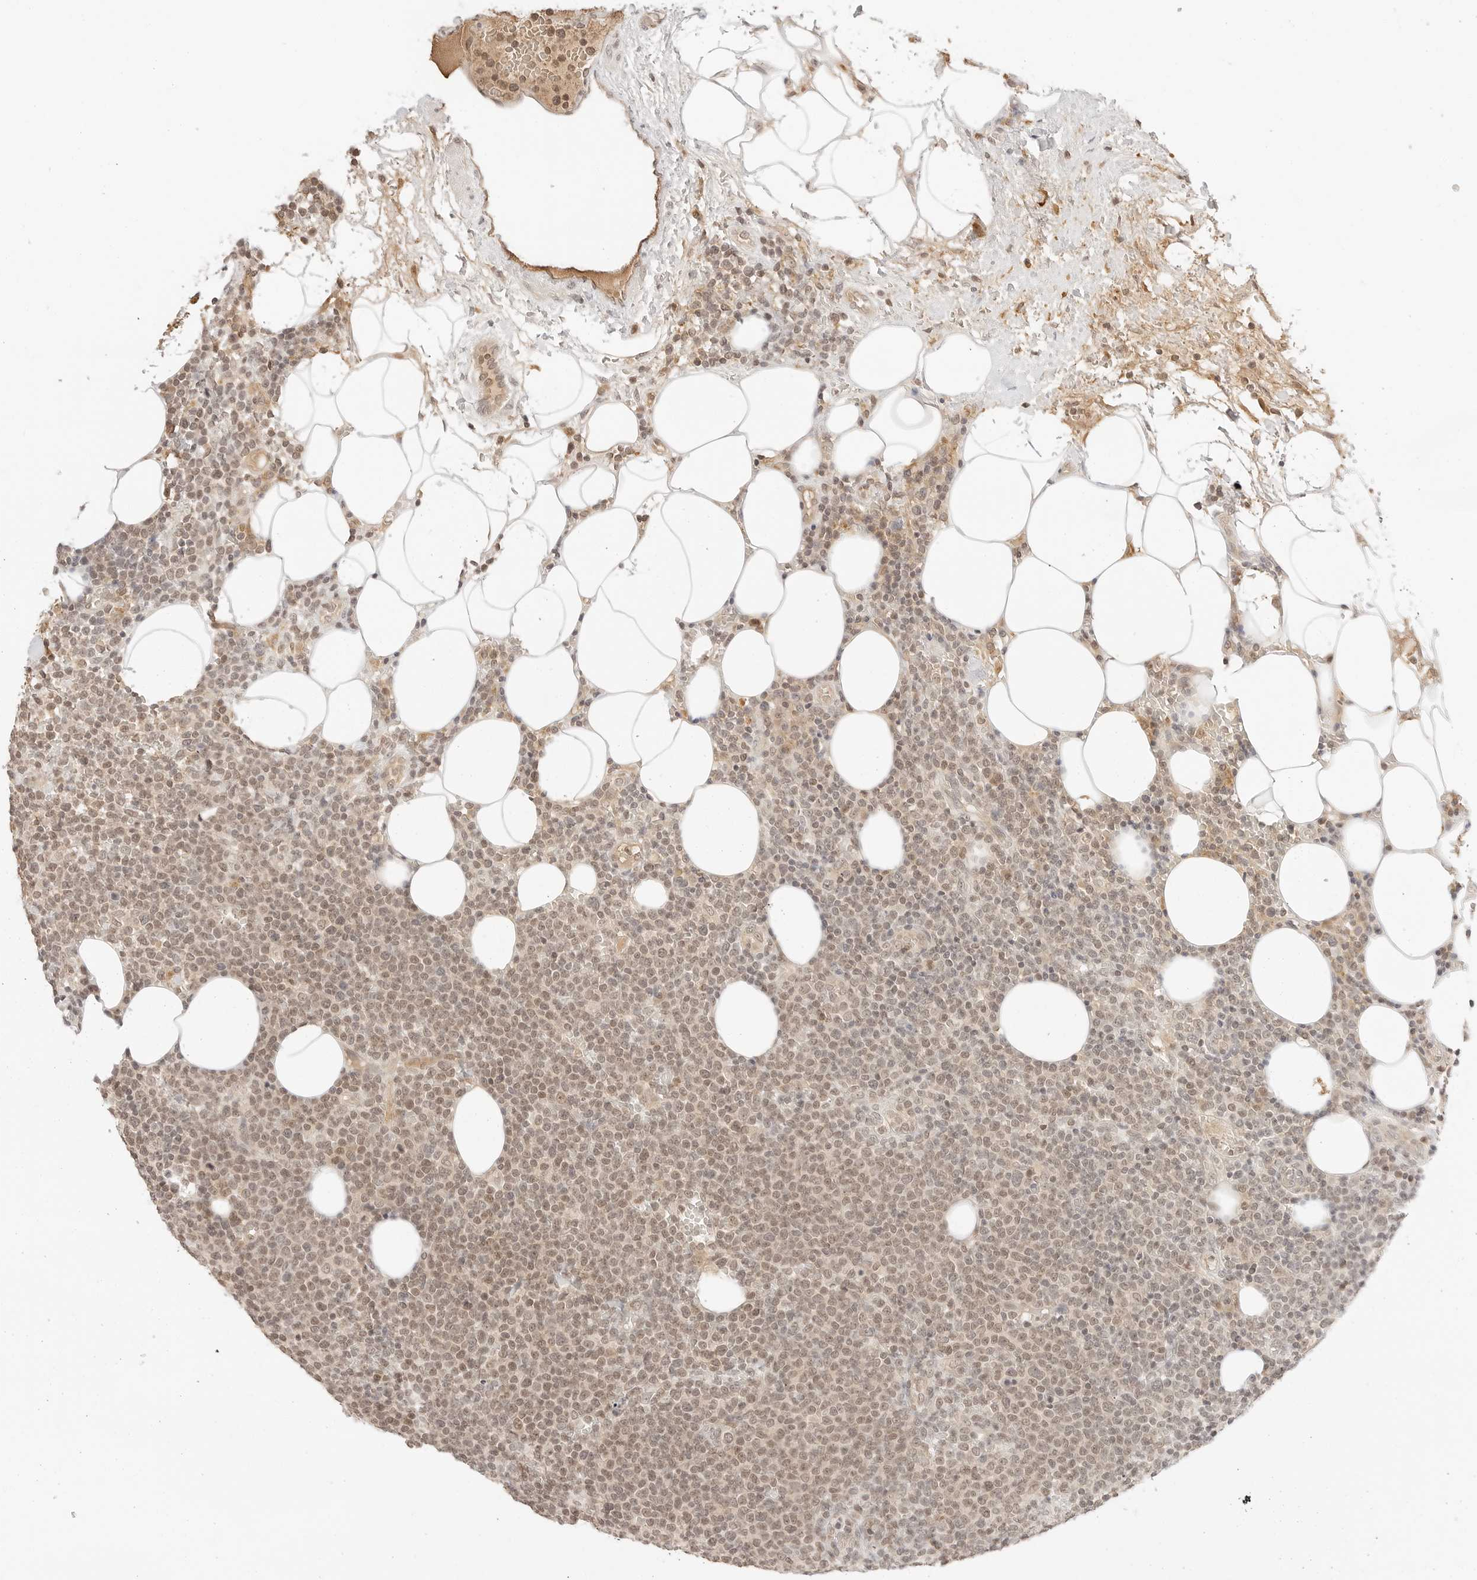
{"staining": {"intensity": "moderate", "quantity": "25%-75%", "location": "nuclear"}, "tissue": "lymphoma", "cell_type": "Tumor cells", "image_type": "cancer", "snomed": [{"axis": "morphology", "description": "Malignant lymphoma, non-Hodgkin's type, High grade"}, {"axis": "topography", "description": "Lymph node"}], "caption": "Lymphoma stained with immunohistochemistry (IHC) reveals moderate nuclear positivity in about 25%-75% of tumor cells.", "gene": "RPS6KL1", "patient": {"sex": "male", "age": 61}}